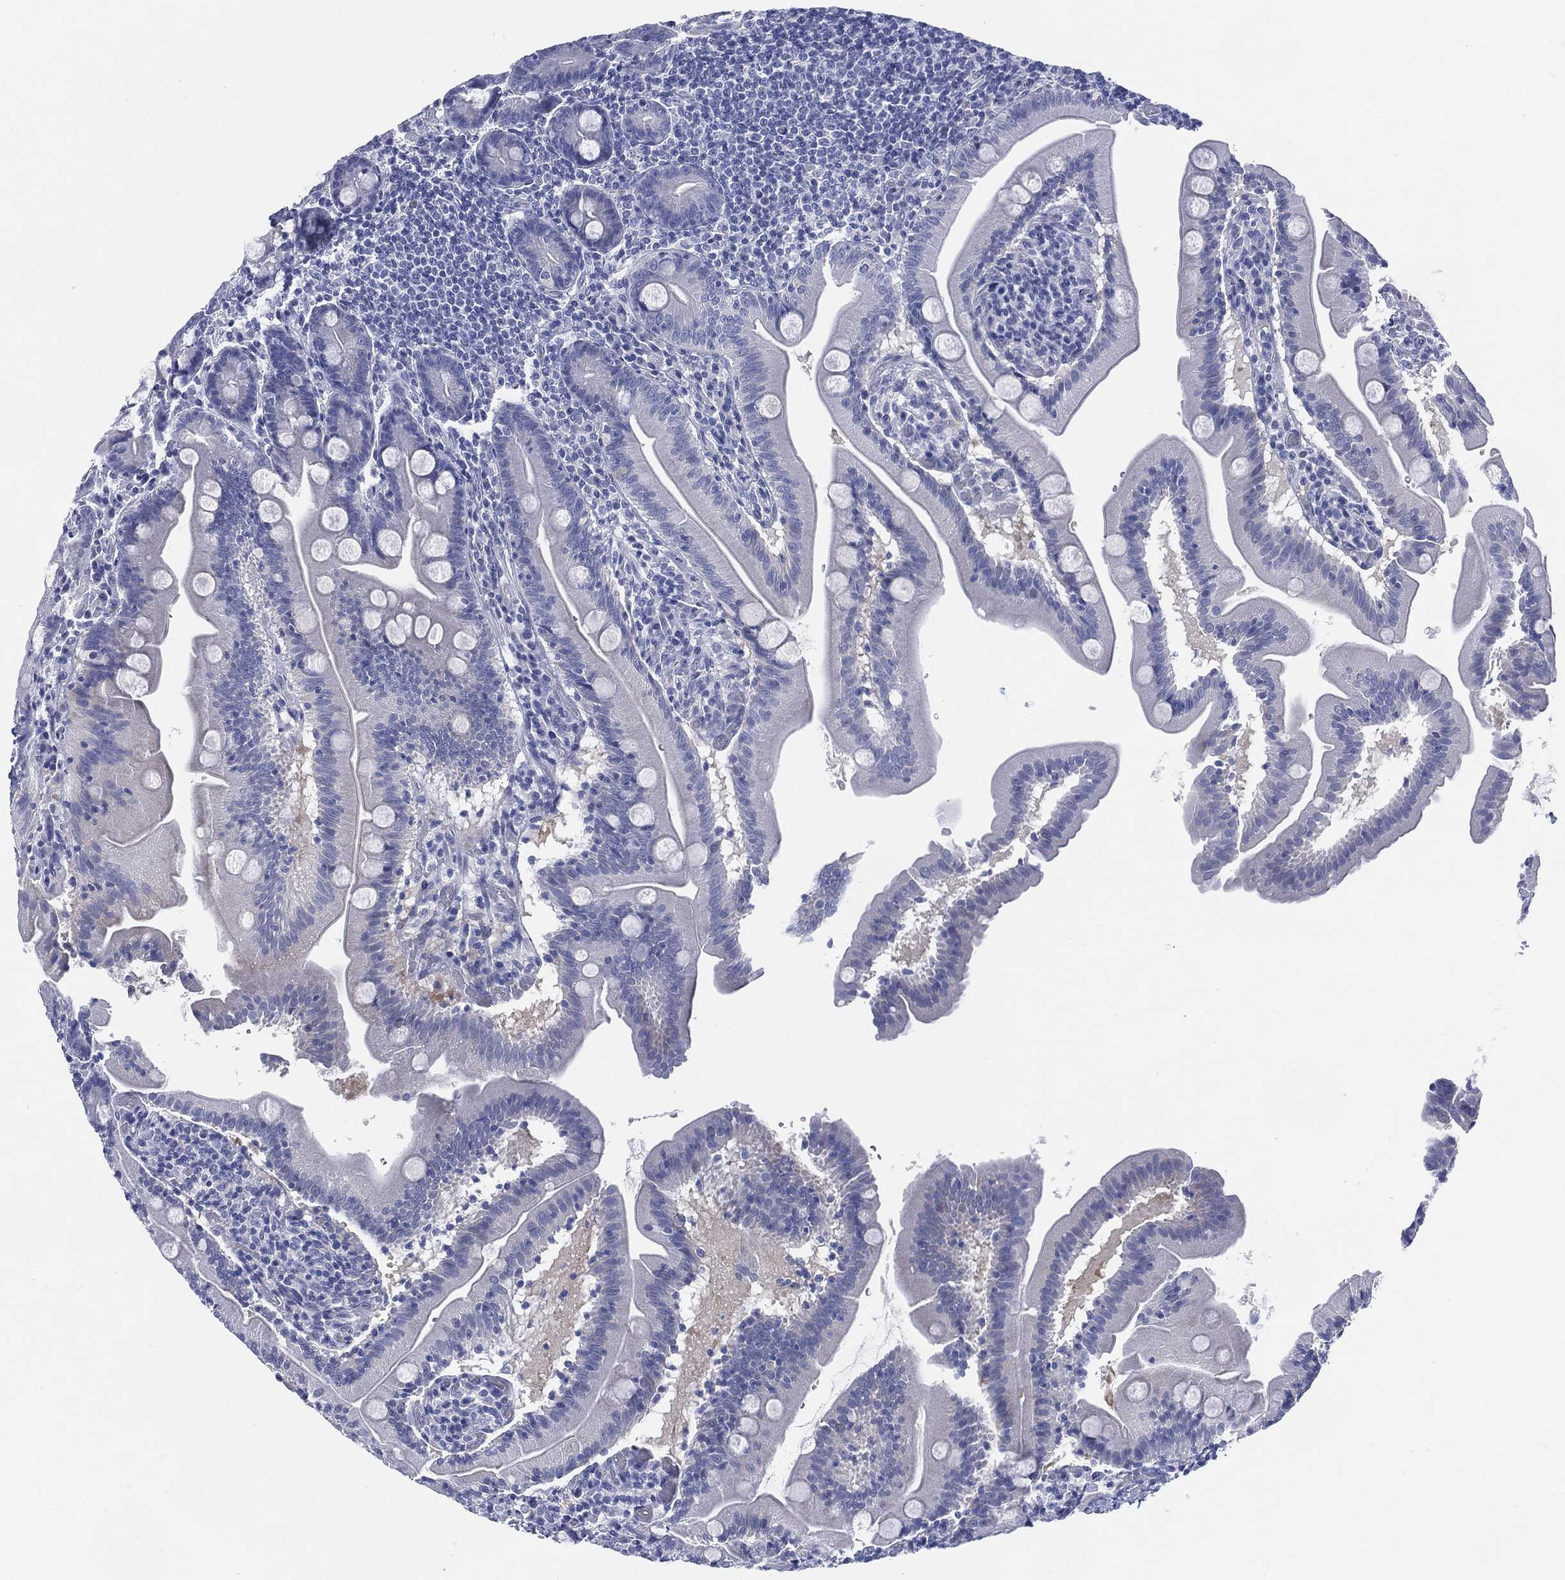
{"staining": {"intensity": "negative", "quantity": "none", "location": "none"}, "tissue": "small intestine", "cell_type": "Glandular cells", "image_type": "normal", "snomed": [{"axis": "morphology", "description": "Normal tissue, NOS"}, {"axis": "topography", "description": "Small intestine"}], "caption": "Immunohistochemistry micrograph of normal small intestine stained for a protein (brown), which displays no staining in glandular cells. The staining was performed using DAB (3,3'-diaminobenzidine) to visualize the protein expression in brown, while the nuclei were stained in blue with hematoxylin (Magnification: 20x).", "gene": "ENSG00000285953", "patient": {"sex": "male", "age": 37}}